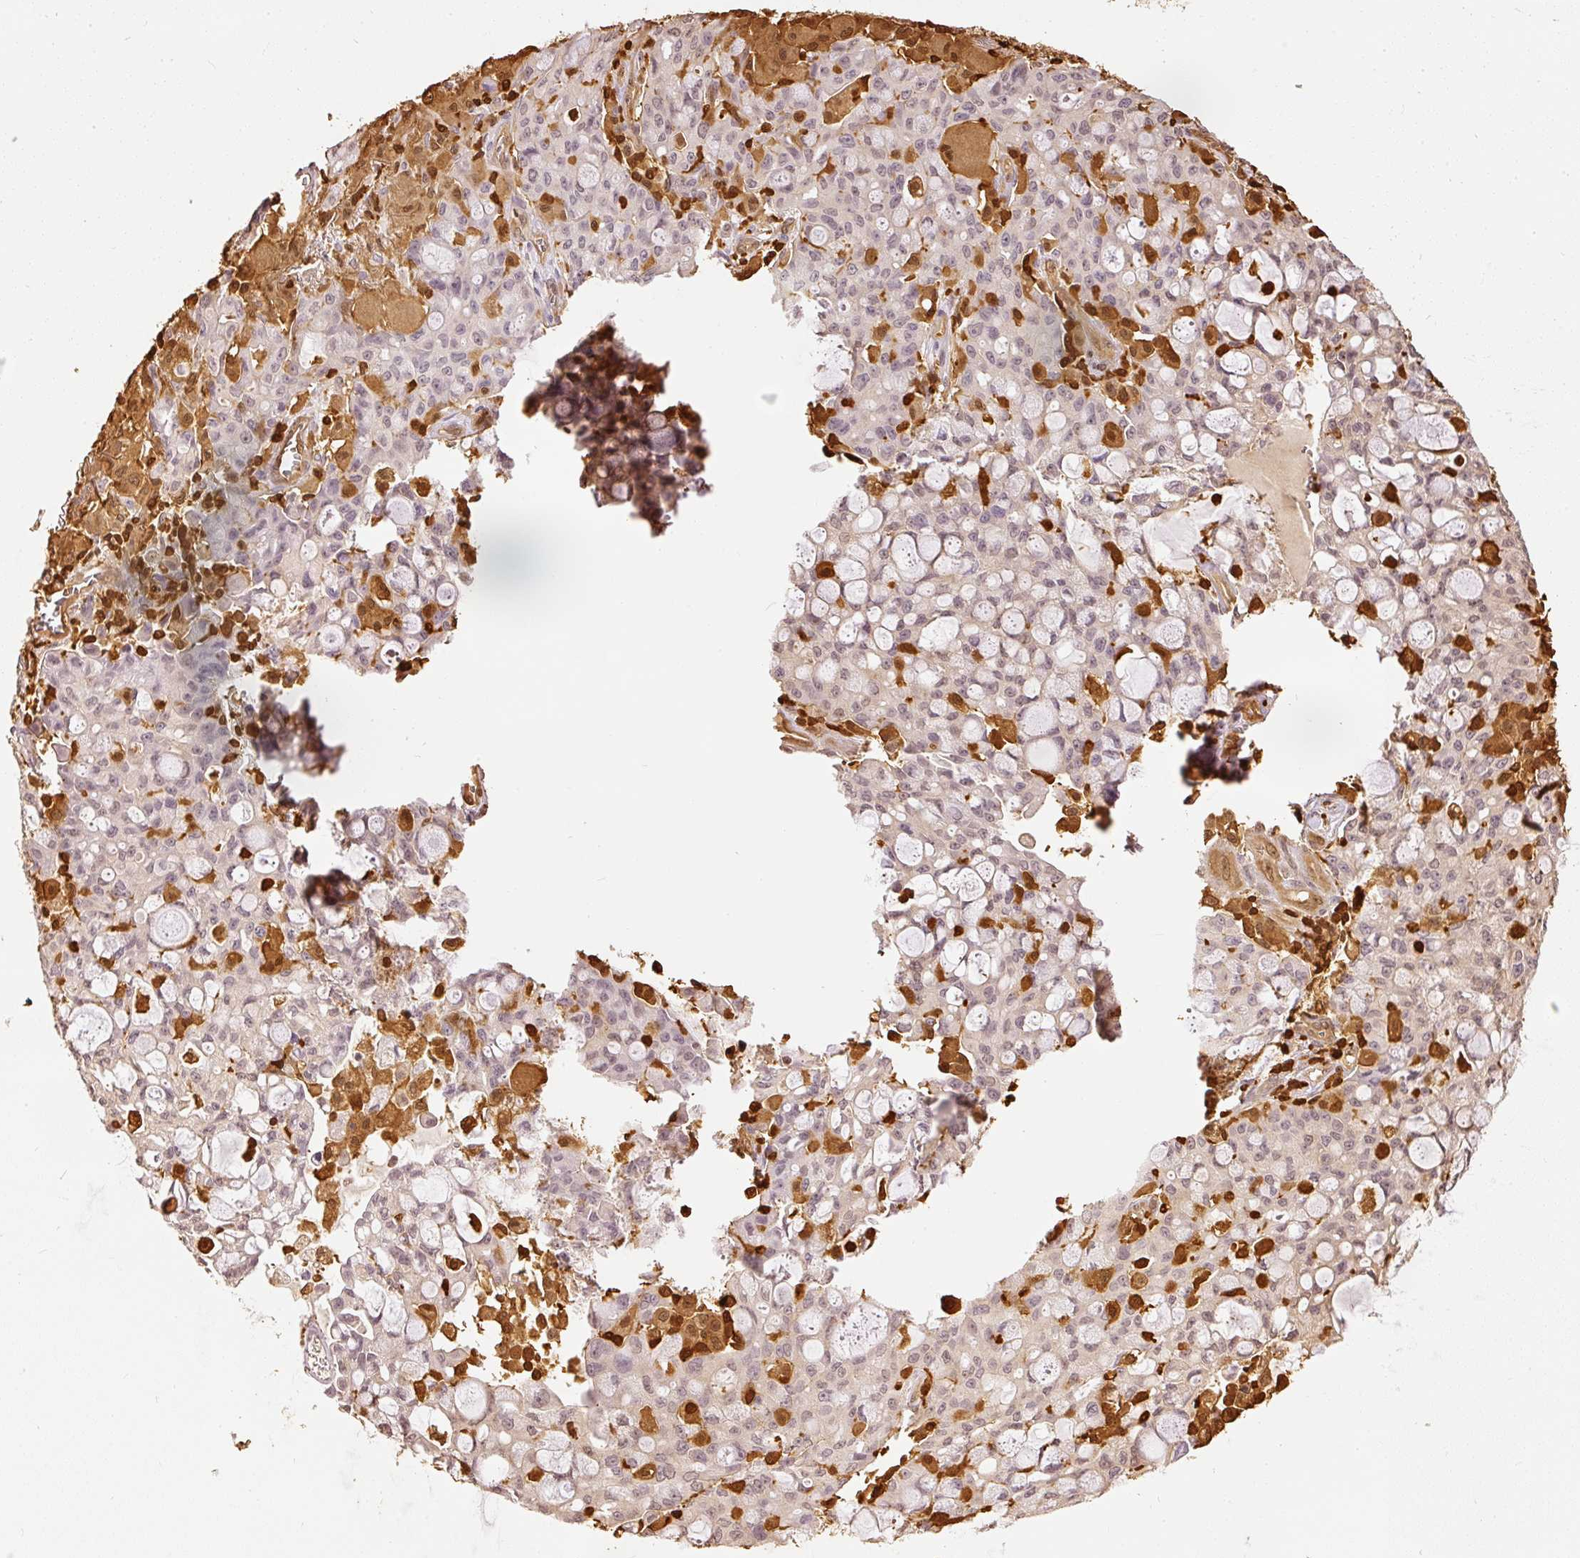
{"staining": {"intensity": "negative", "quantity": "none", "location": "none"}, "tissue": "lung cancer", "cell_type": "Tumor cells", "image_type": "cancer", "snomed": [{"axis": "morphology", "description": "Adenocarcinoma, NOS"}, {"axis": "topography", "description": "Lung"}], "caption": "An immunohistochemistry photomicrograph of lung cancer is shown. There is no staining in tumor cells of lung cancer.", "gene": "PFN1", "patient": {"sex": "female", "age": 44}}